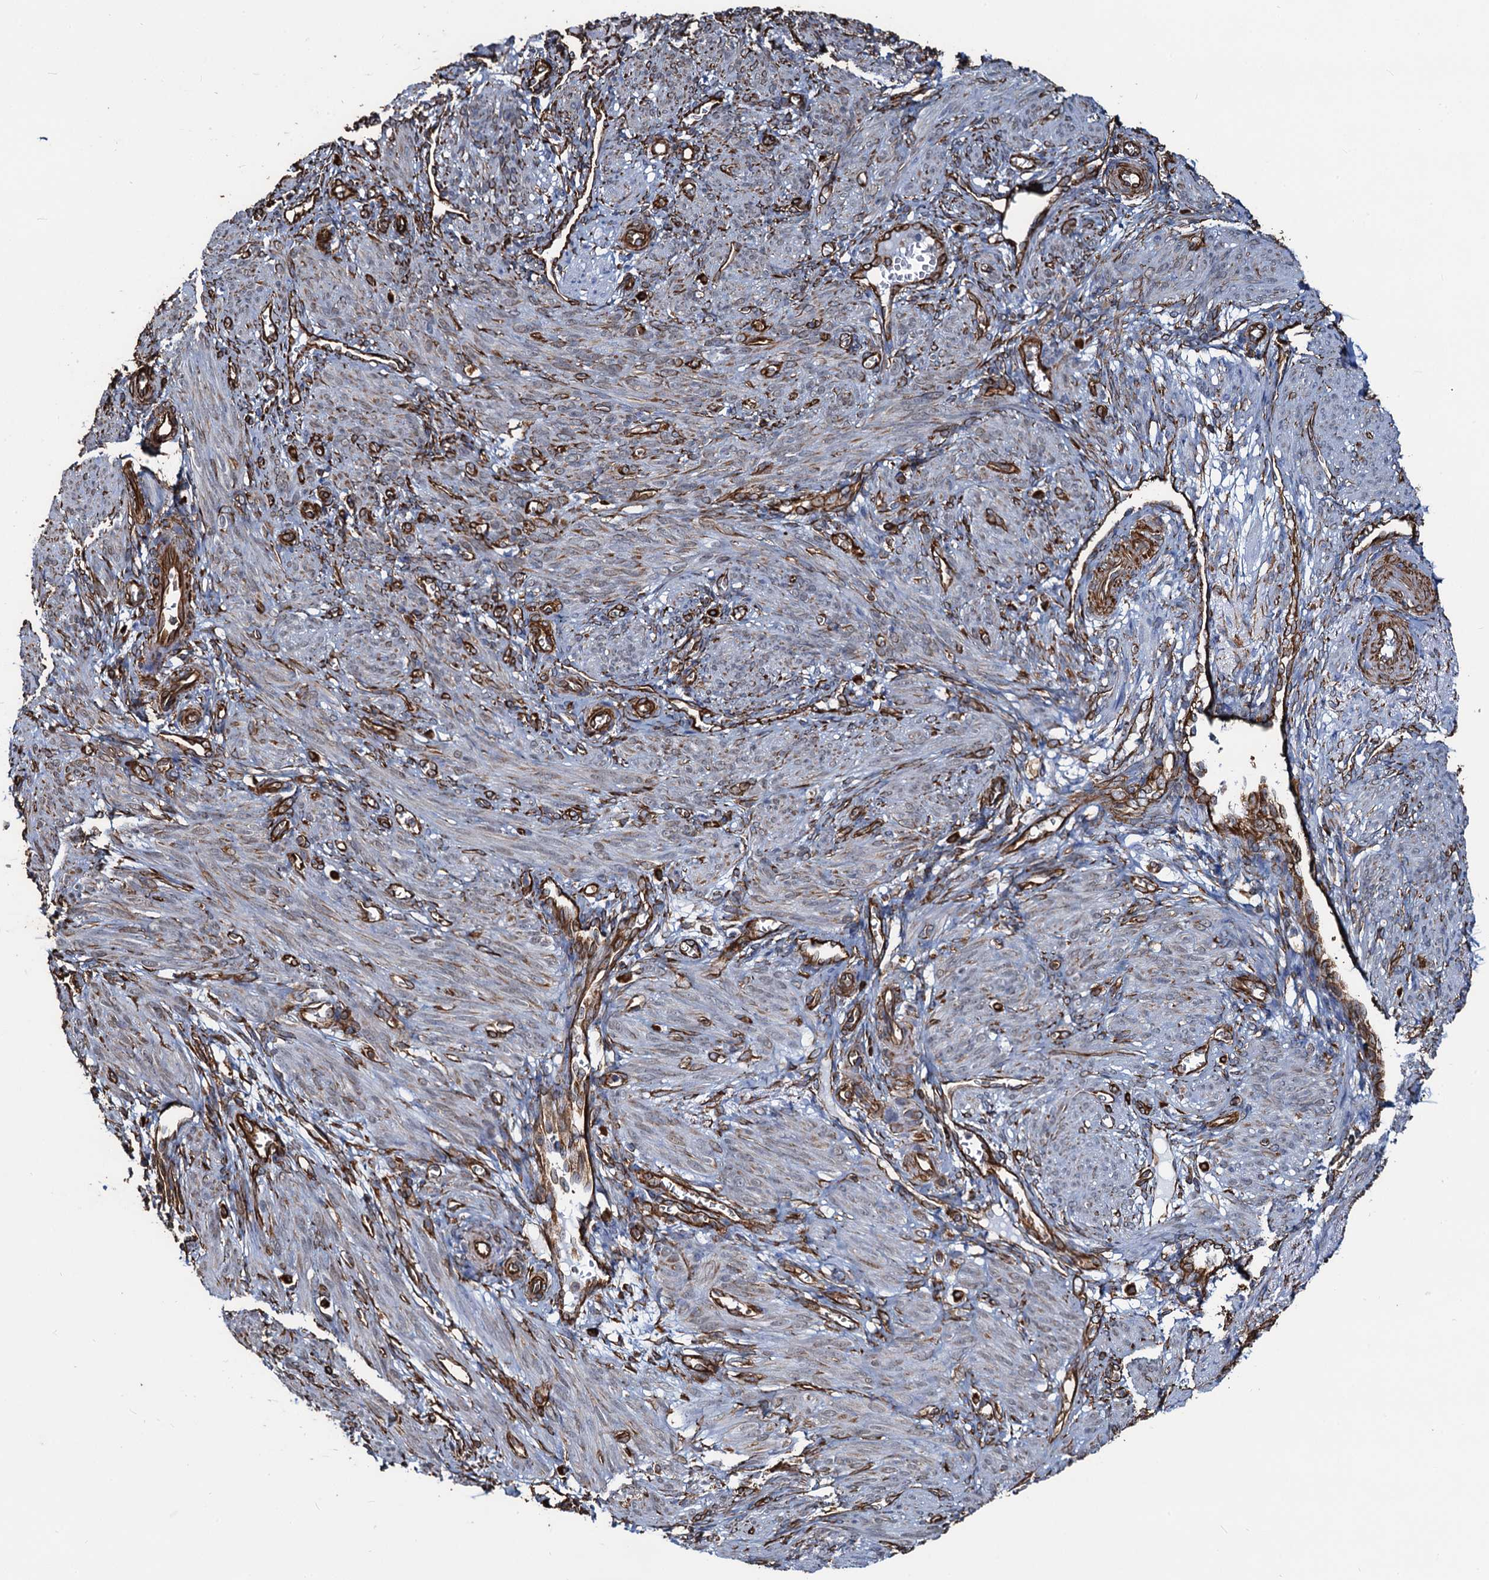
{"staining": {"intensity": "weak", "quantity": "25%-75%", "location": "cytoplasmic/membranous"}, "tissue": "smooth muscle", "cell_type": "Smooth muscle cells", "image_type": "normal", "snomed": [{"axis": "morphology", "description": "Normal tissue, NOS"}, {"axis": "topography", "description": "Smooth muscle"}], "caption": "Protein staining displays weak cytoplasmic/membranous staining in about 25%-75% of smooth muscle cells in unremarkable smooth muscle.", "gene": "PGM2", "patient": {"sex": "female", "age": 39}}